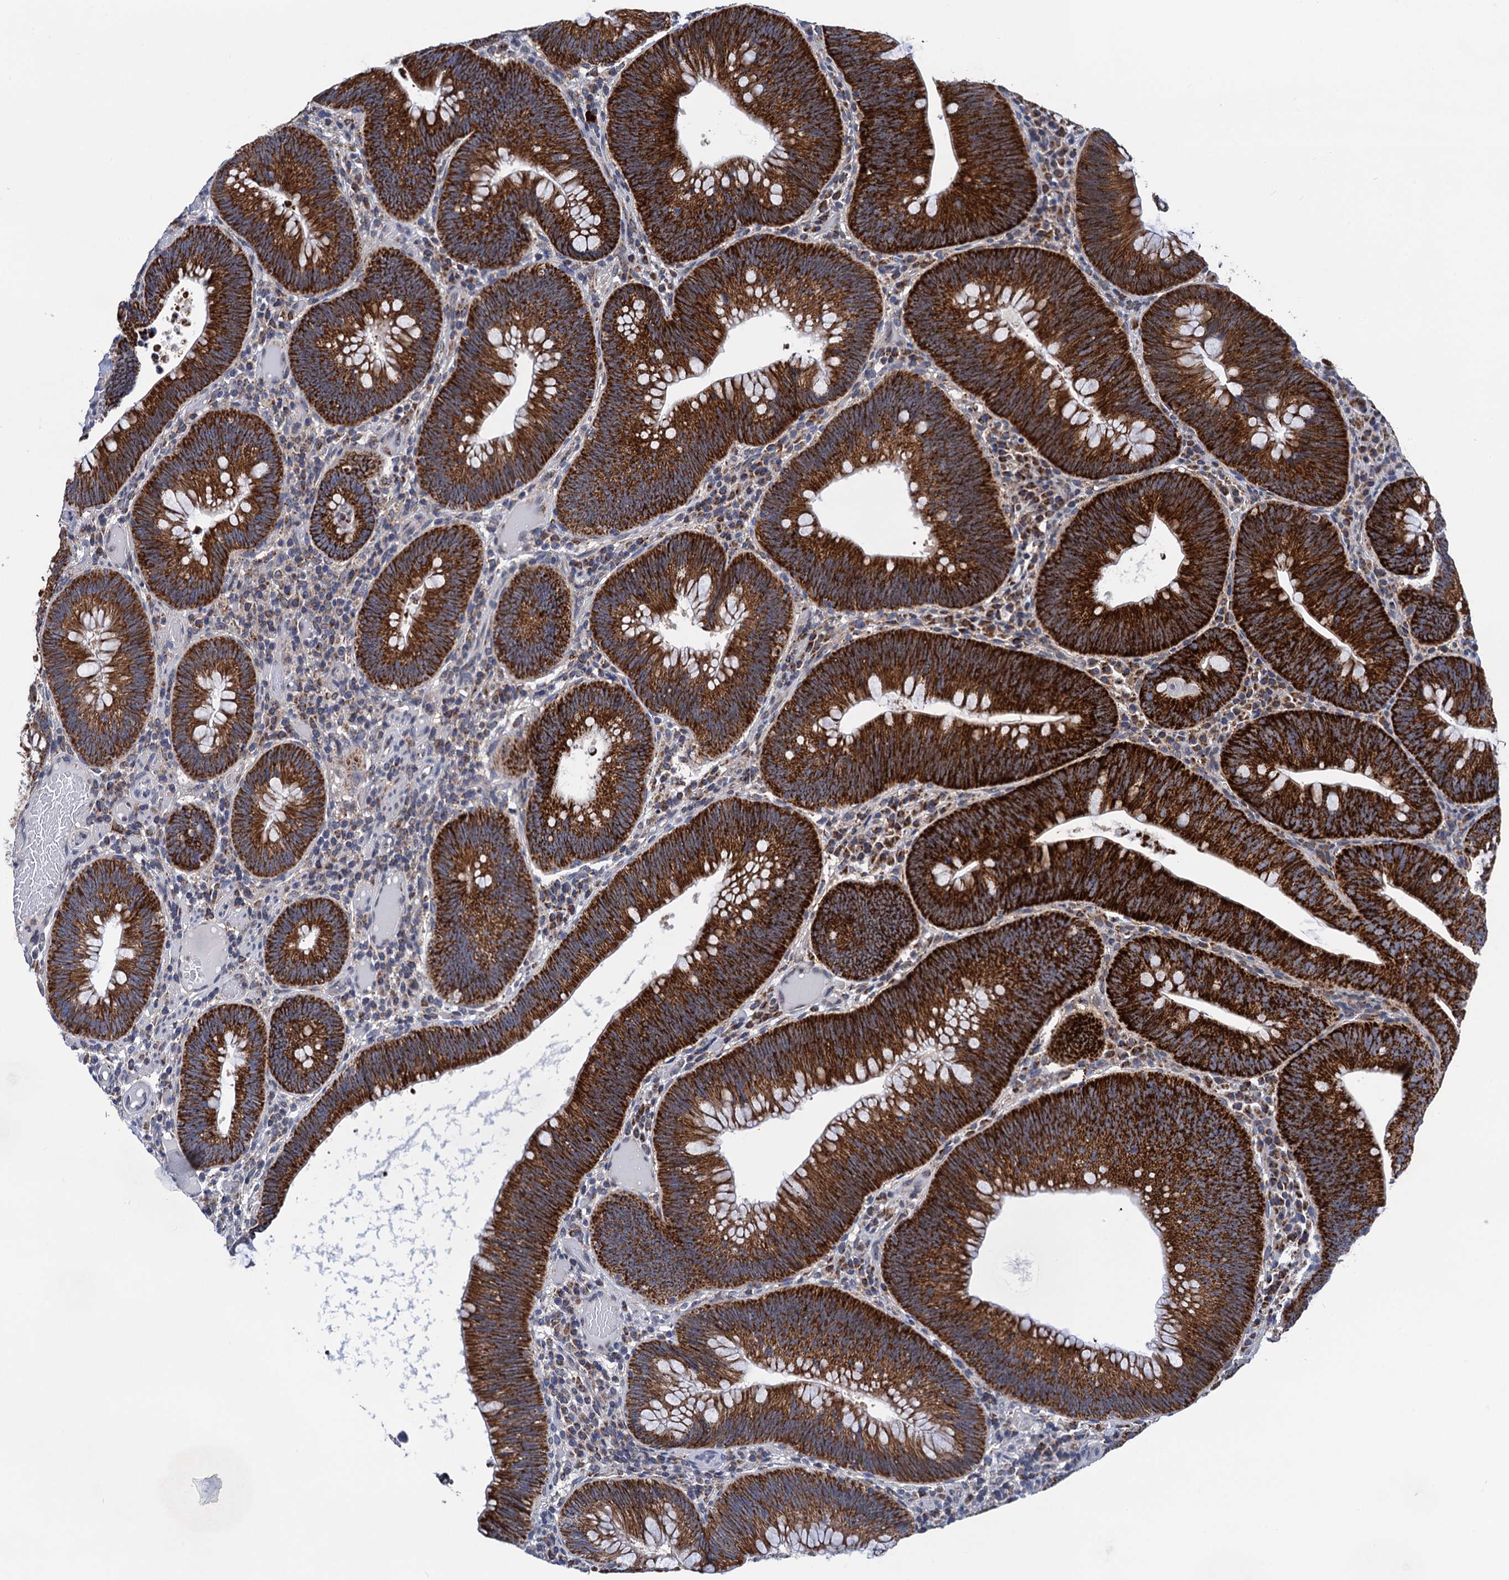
{"staining": {"intensity": "strong", "quantity": ">75%", "location": "cytoplasmic/membranous"}, "tissue": "colorectal cancer", "cell_type": "Tumor cells", "image_type": "cancer", "snomed": [{"axis": "morphology", "description": "Adenocarcinoma, NOS"}, {"axis": "topography", "description": "Rectum"}], "caption": "Colorectal adenocarcinoma stained with IHC demonstrates strong cytoplasmic/membranous staining in about >75% of tumor cells. (DAB (3,3'-diaminobenzidine) IHC with brightfield microscopy, high magnification).", "gene": "PTCD3", "patient": {"sex": "female", "age": 75}}